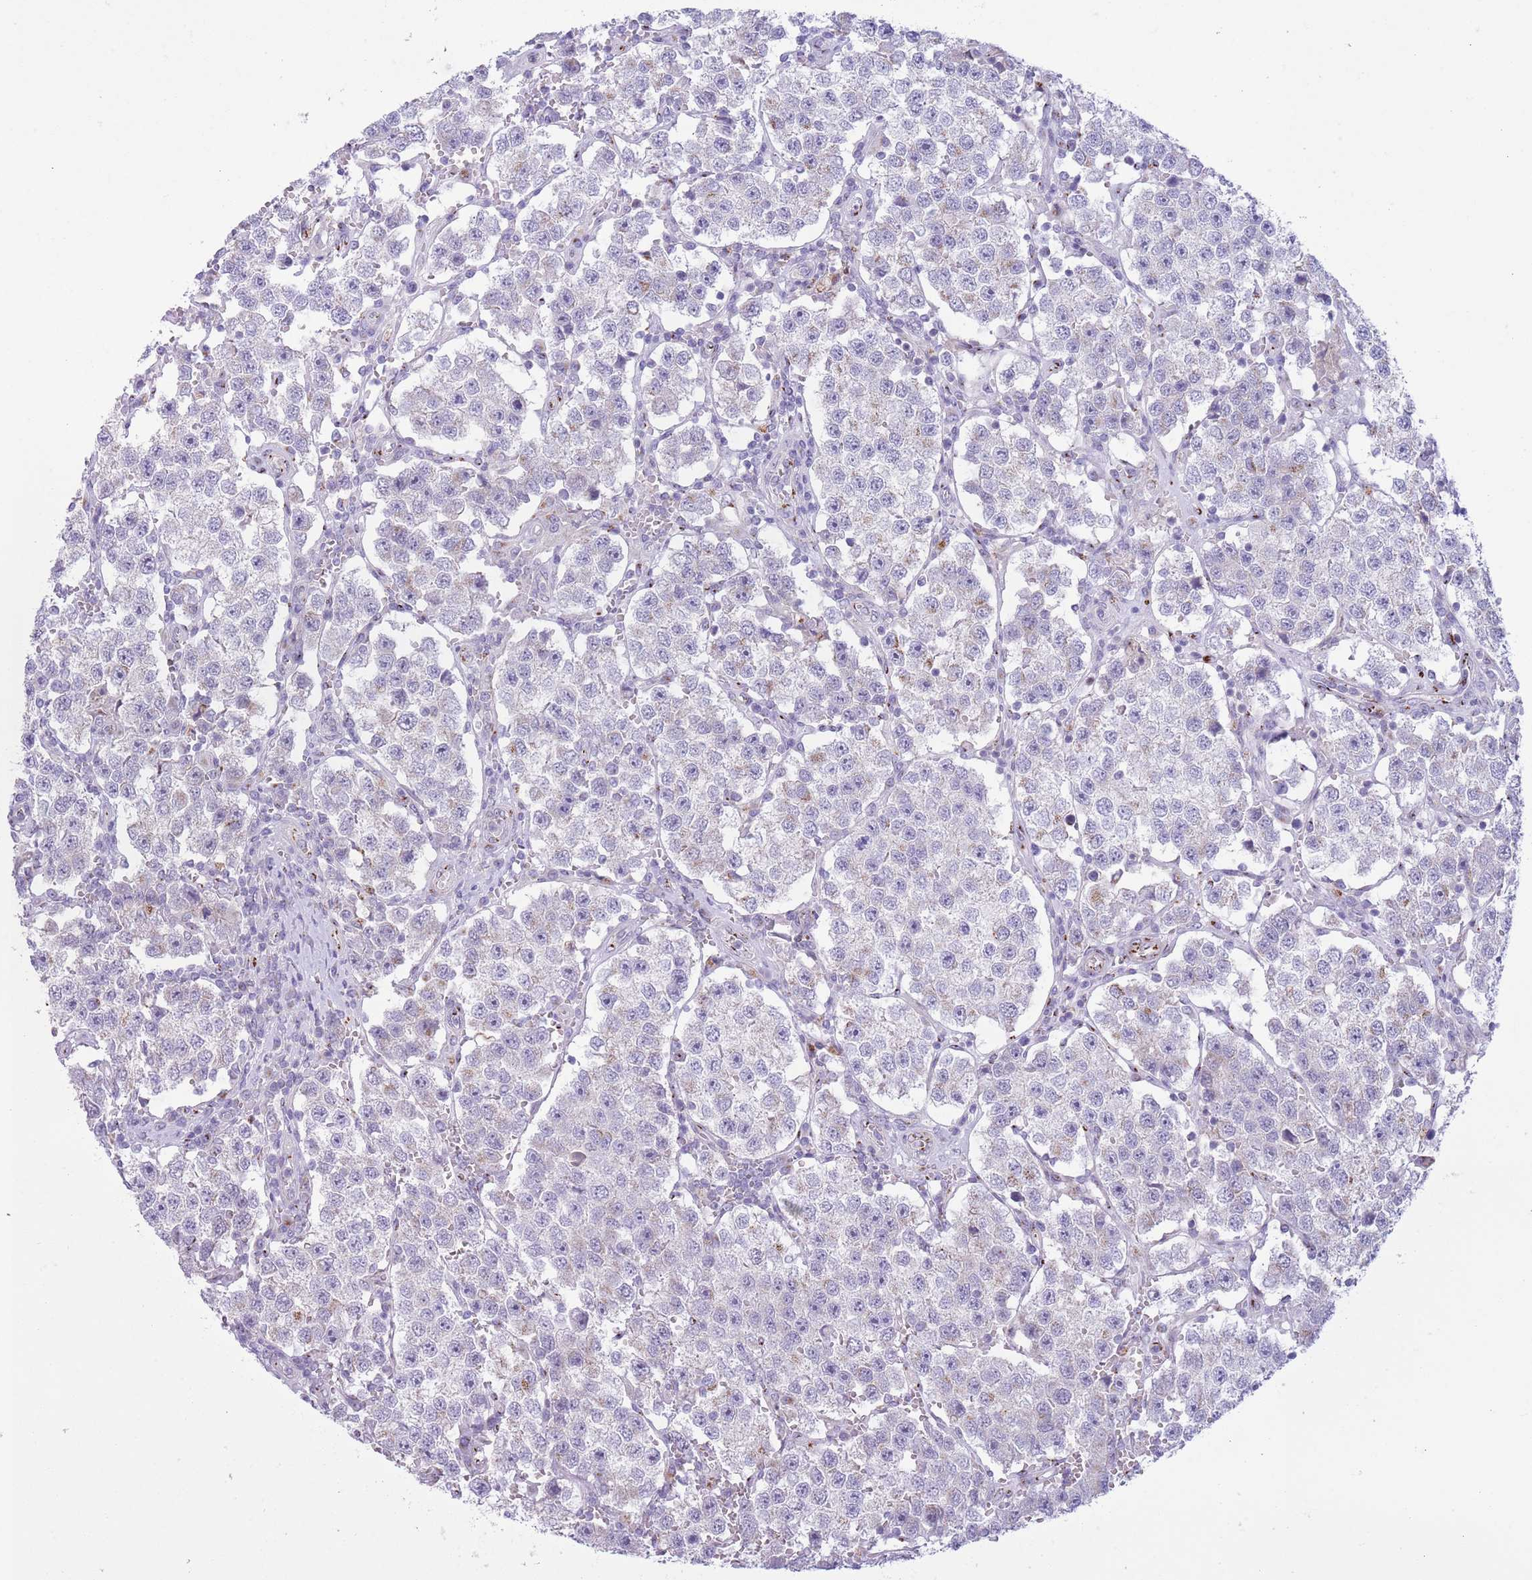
{"staining": {"intensity": "negative", "quantity": "none", "location": "none"}, "tissue": "testis cancer", "cell_type": "Tumor cells", "image_type": "cancer", "snomed": [{"axis": "morphology", "description": "Seminoma, NOS"}, {"axis": "topography", "description": "Testis"}], "caption": "Immunohistochemical staining of human testis cancer (seminoma) exhibits no significant expression in tumor cells. Nuclei are stained in blue.", "gene": "C20orf96", "patient": {"sex": "male", "age": 37}}